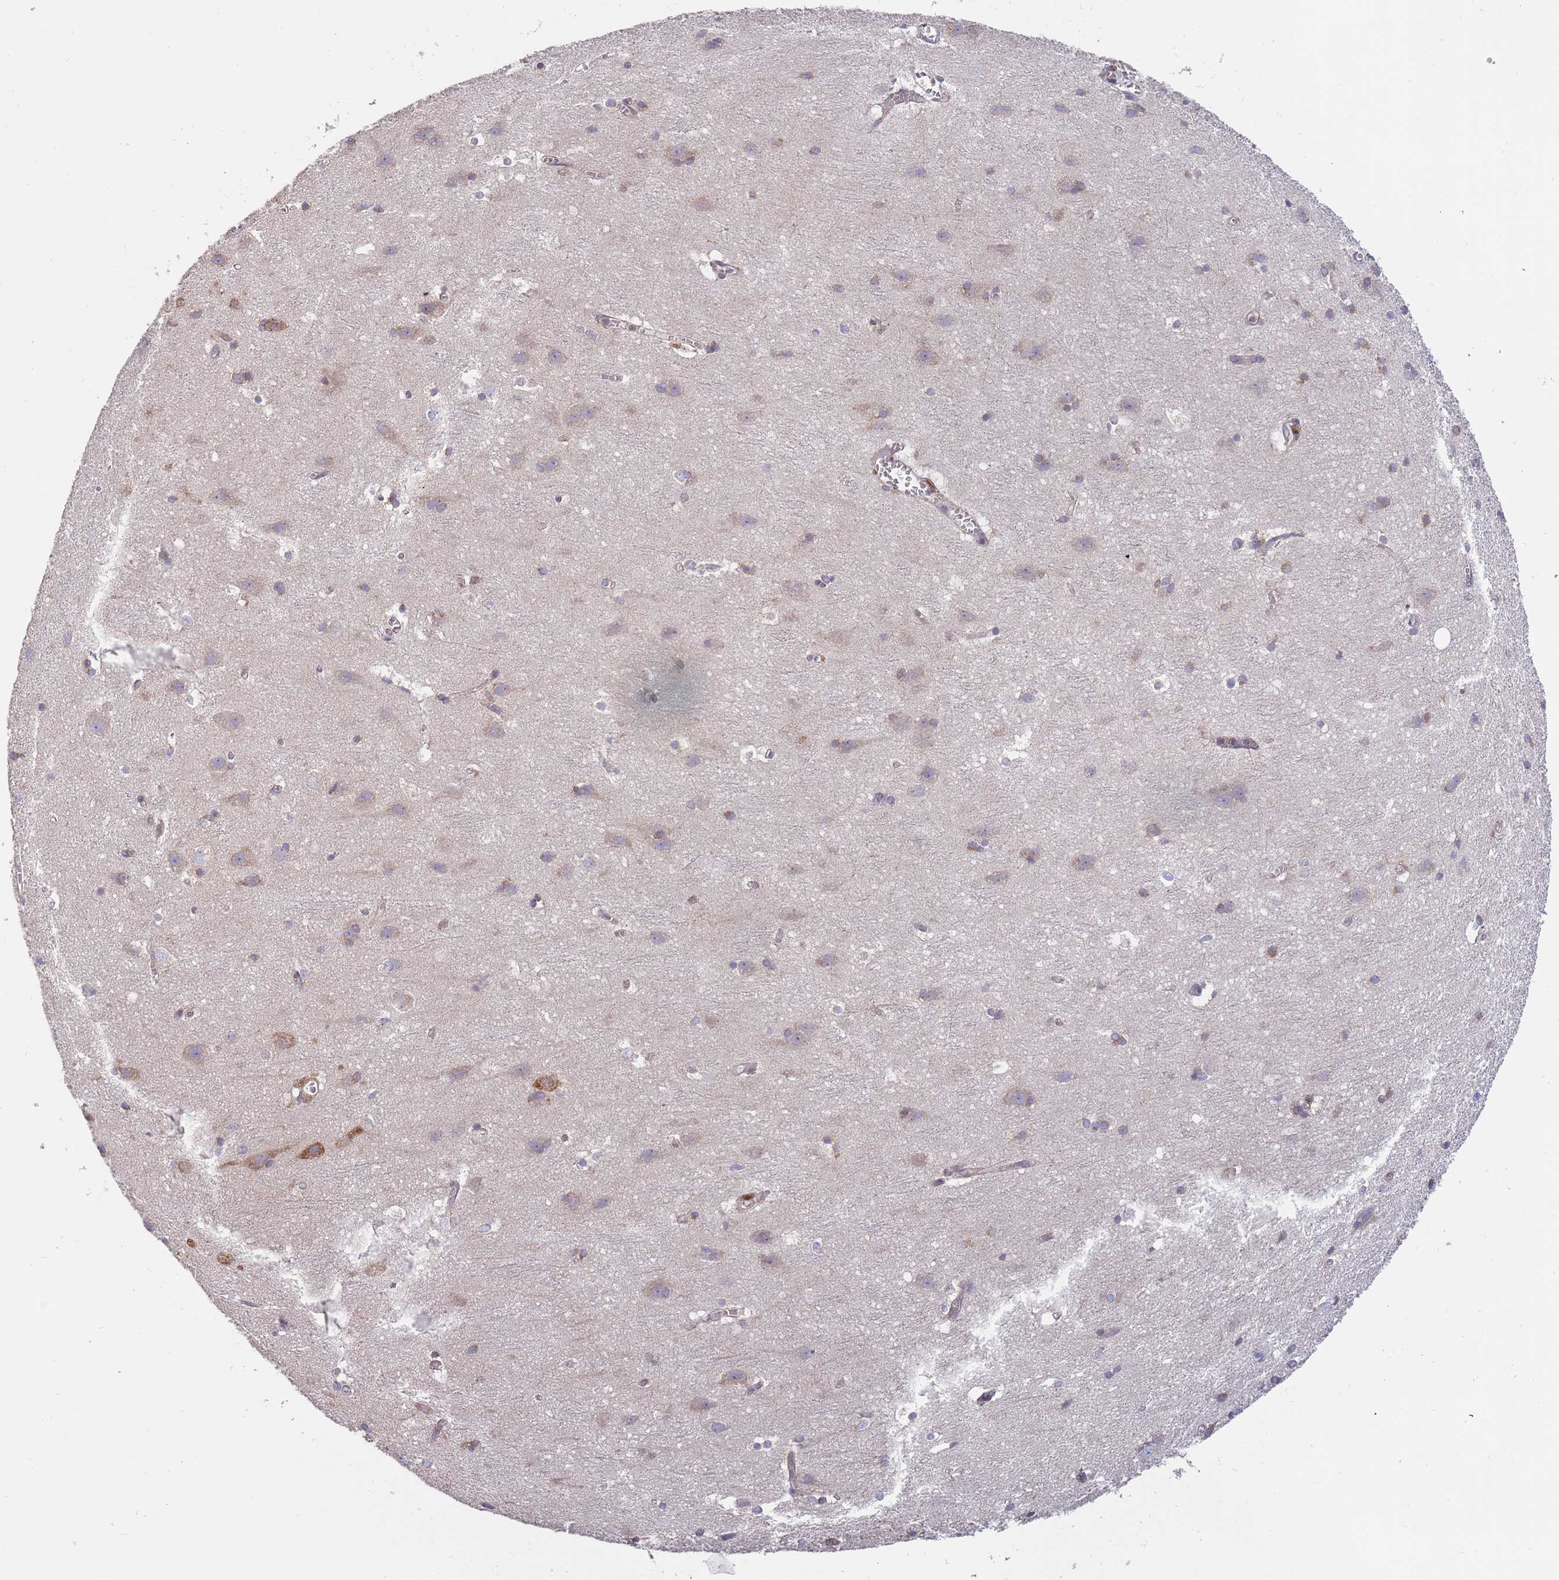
{"staining": {"intensity": "negative", "quantity": "none", "location": "none"}, "tissue": "cerebral cortex", "cell_type": "Endothelial cells", "image_type": "normal", "snomed": [{"axis": "morphology", "description": "Normal tissue, NOS"}, {"axis": "topography", "description": "Cerebral cortex"}], "caption": "DAB (3,3'-diaminobenzidine) immunohistochemical staining of unremarkable cerebral cortex reveals no significant staining in endothelial cells. Nuclei are stained in blue.", "gene": "ARMCX6", "patient": {"sex": "male", "age": 54}}